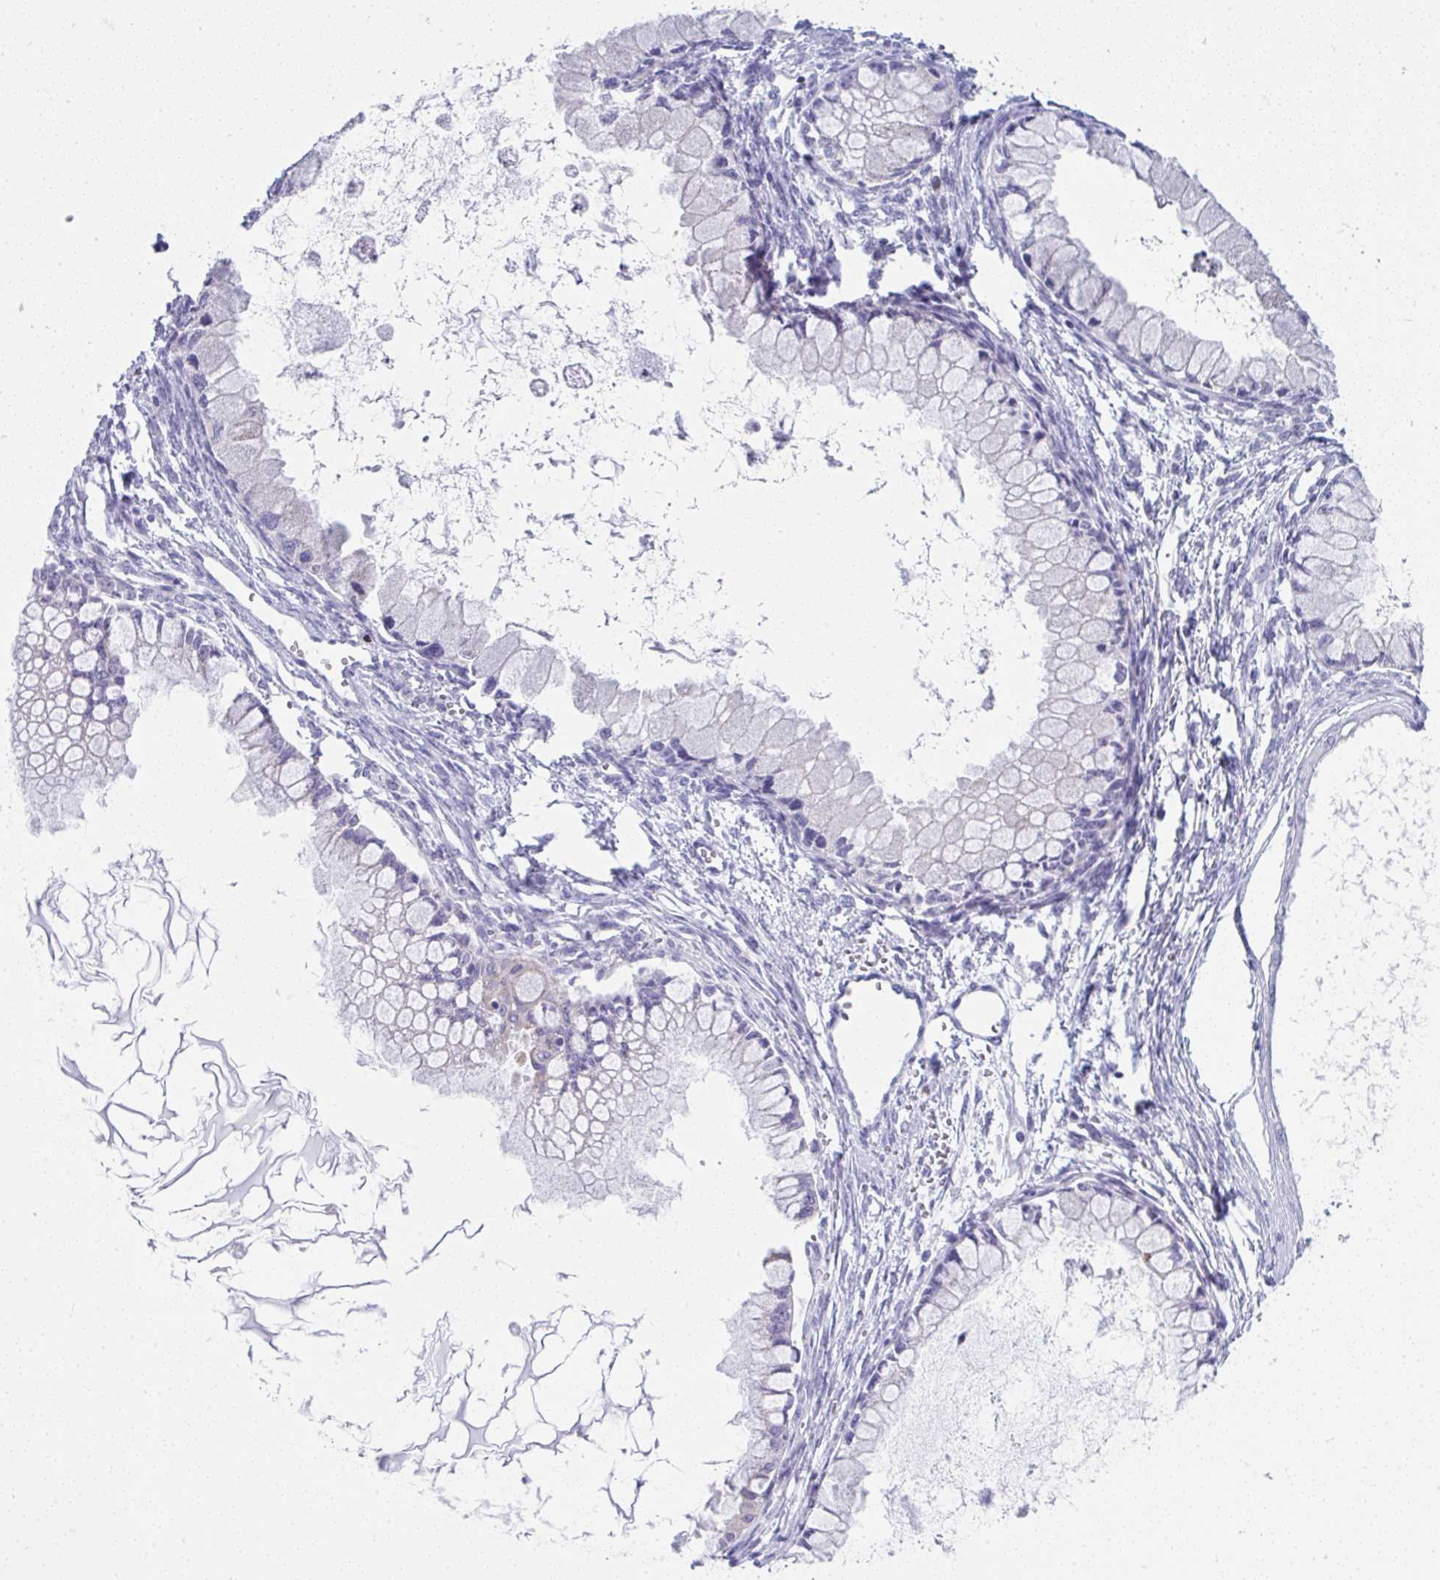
{"staining": {"intensity": "negative", "quantity": "none", "location": "none"}, "tissue": "ovarian cancer", "cell_type": "Tumor cells", "image_type": "cancer", "snomed": [{"axis": "morphology", "description": "Cystadenocarcinoma, mucinous, NOS"}, {"axis": "topography", "description": "Ovary"}], "caption": "Immunohistochemistry (IHC) of human ovarian cancer reveals no positivity in tumor cells. (DAB (3,3'-diaminobenzidine) IHC with hematoxylin counter stain).", "gene": "ISL1", "patient": {"sex": "female", "age": 34}}